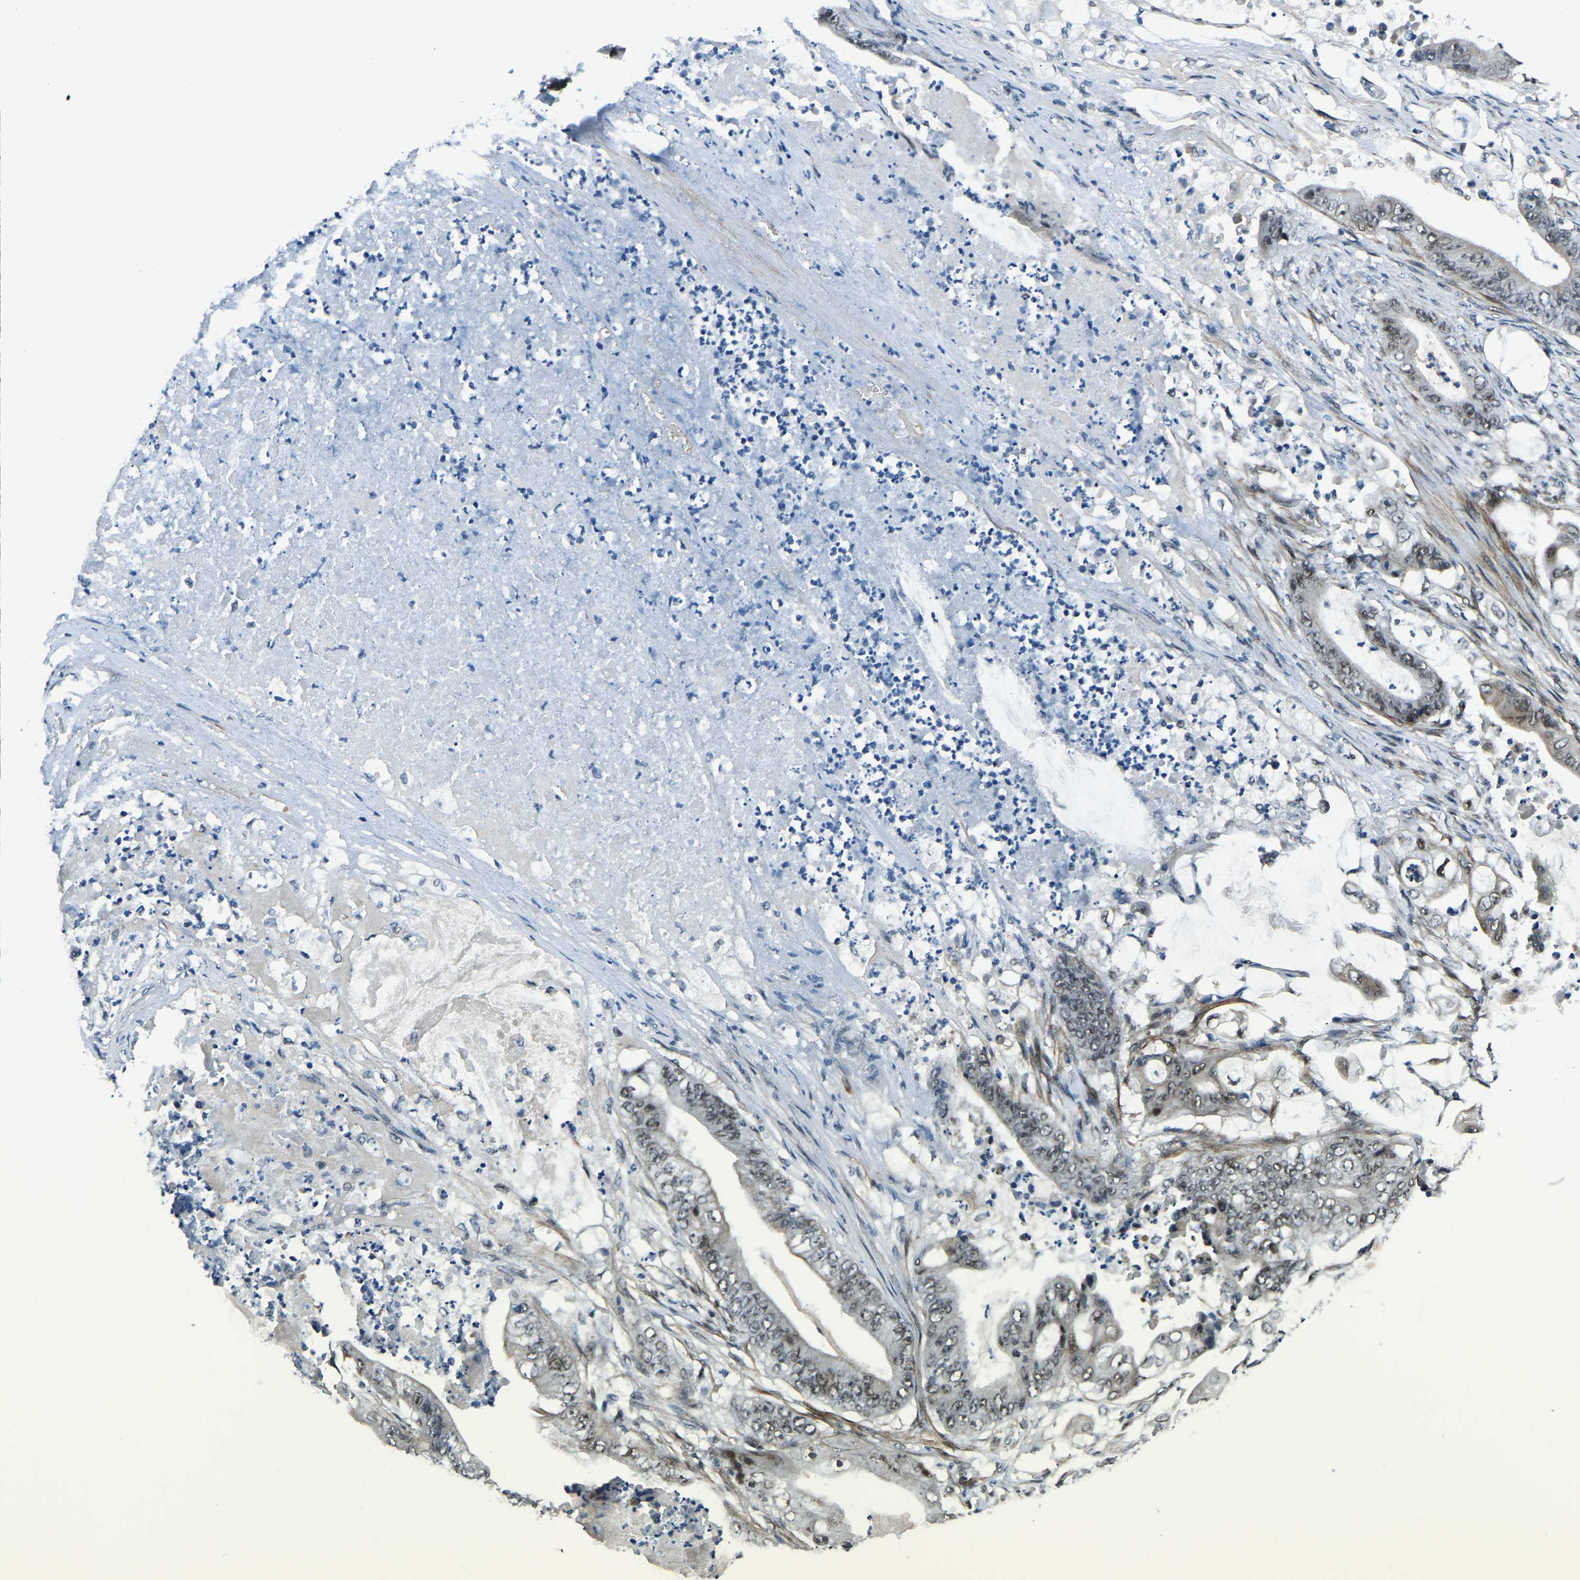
{"staining": {"intensity": "weak", "quantity": ">75%", "location": "nuclear"}, "tissue": "stomach cancer", "cell_type": "Tumor cells", "image_type": "cancer", "snomed": [{"axis": "morphology", "description": "Adenocarcinoma, NOS"}, {"axis": "topography", "description": "Stomach"}], "caption": "Stomach adenocarcinoma stained for a protein reveals weak nuclear positivity in tumor cells.", "gene": "PRCC", "patient": {"sex": "female", "age": 73}}